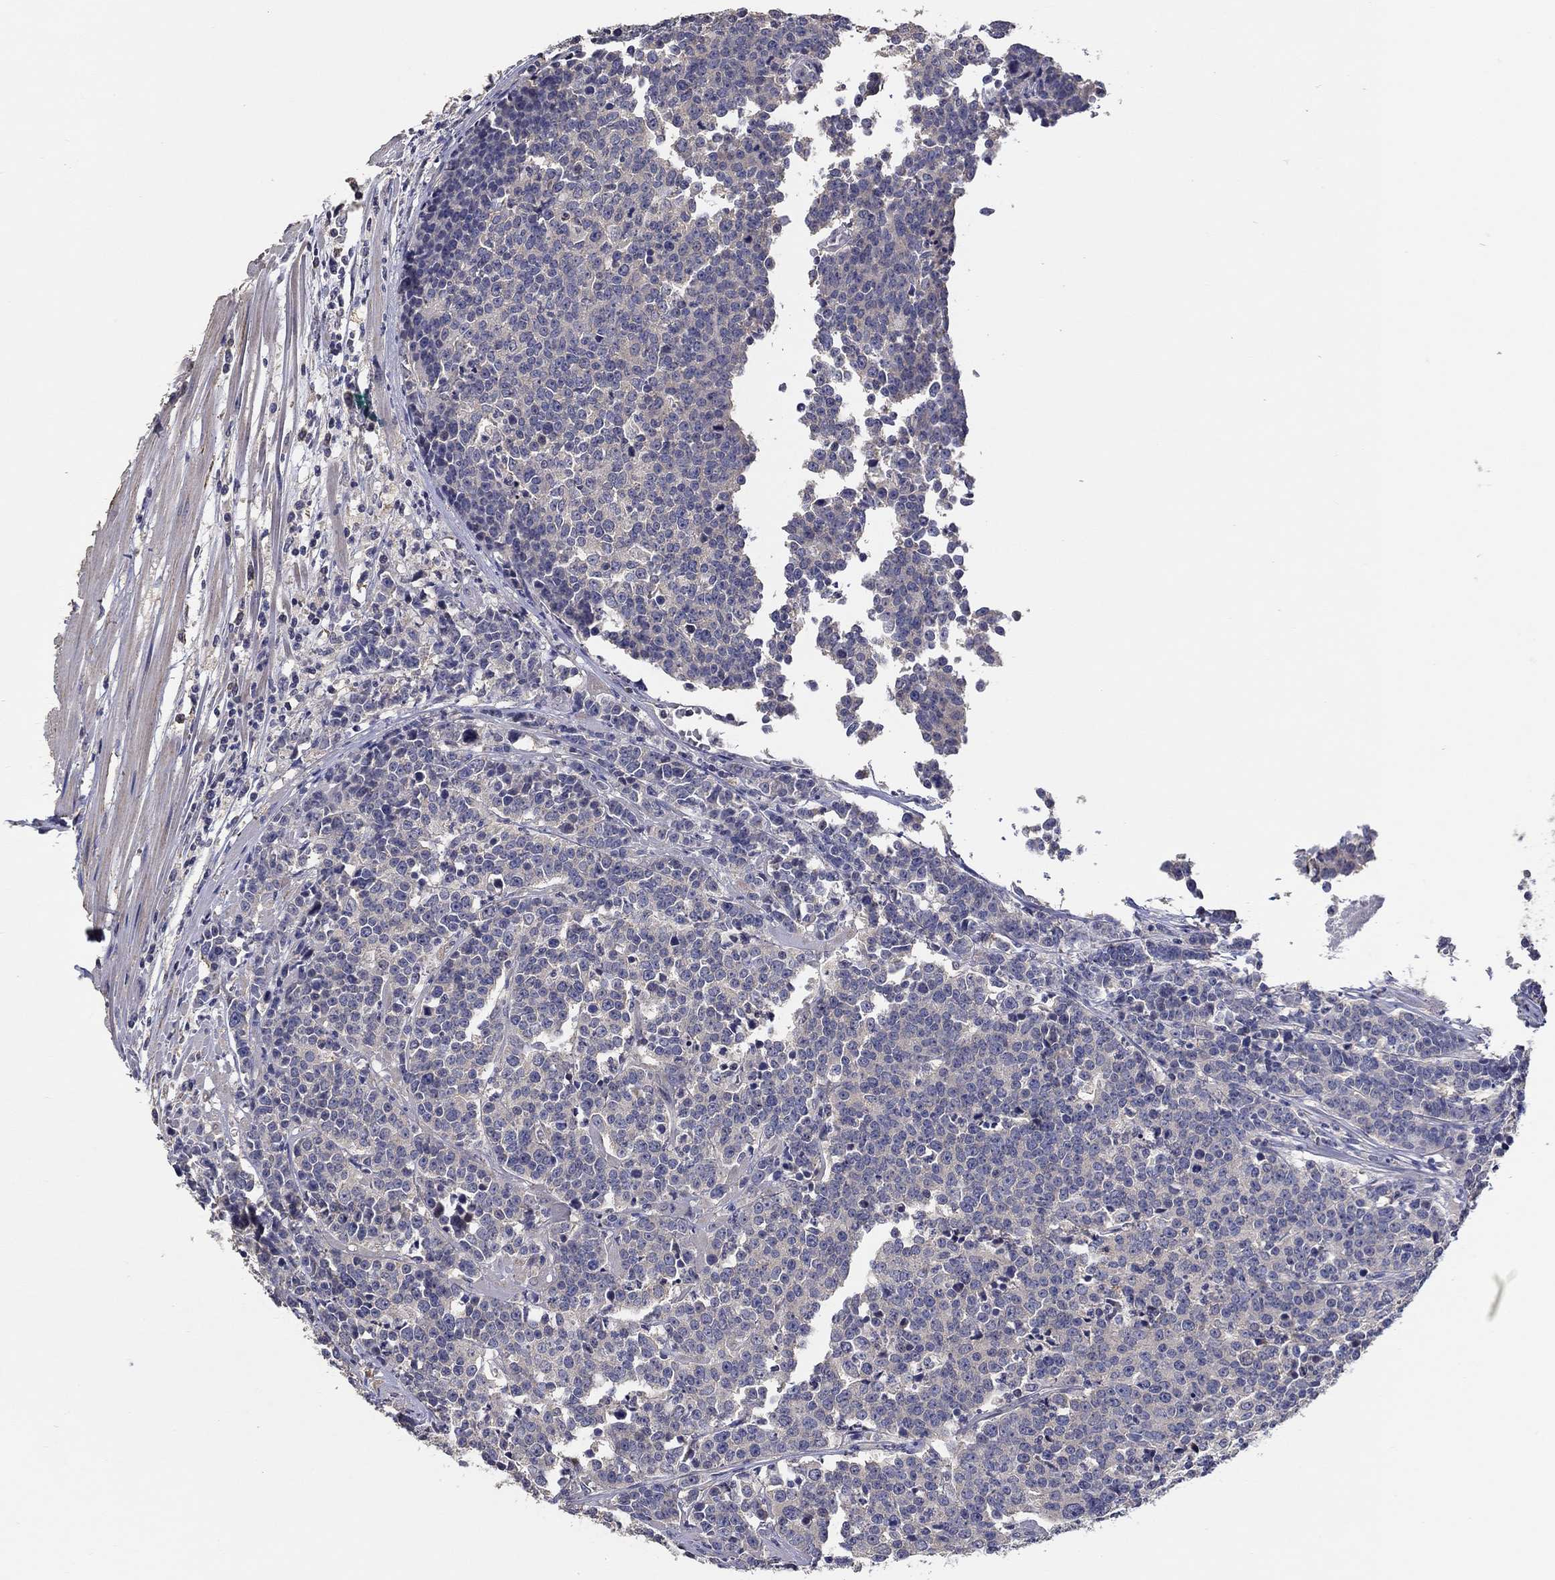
{"staining": {"intensity": "negative", "quantity": "none", "location": "none"}, "tissue": "prostate cancer", "cell_type": "Tumor cells", "image_type": "cancer", "snomed": [{"axis": "morphology", "description": "Adenocarcinoma, NOS"}, {"axis": "topography", "description": "Prostate"}], "caption": "Adenocarcinoma (prostate) was stained to show a protein in brown. There is no significant positivity in tumor cells.", "gene": "DOCK3", "patient": {"sex": "male", "age": 67}}